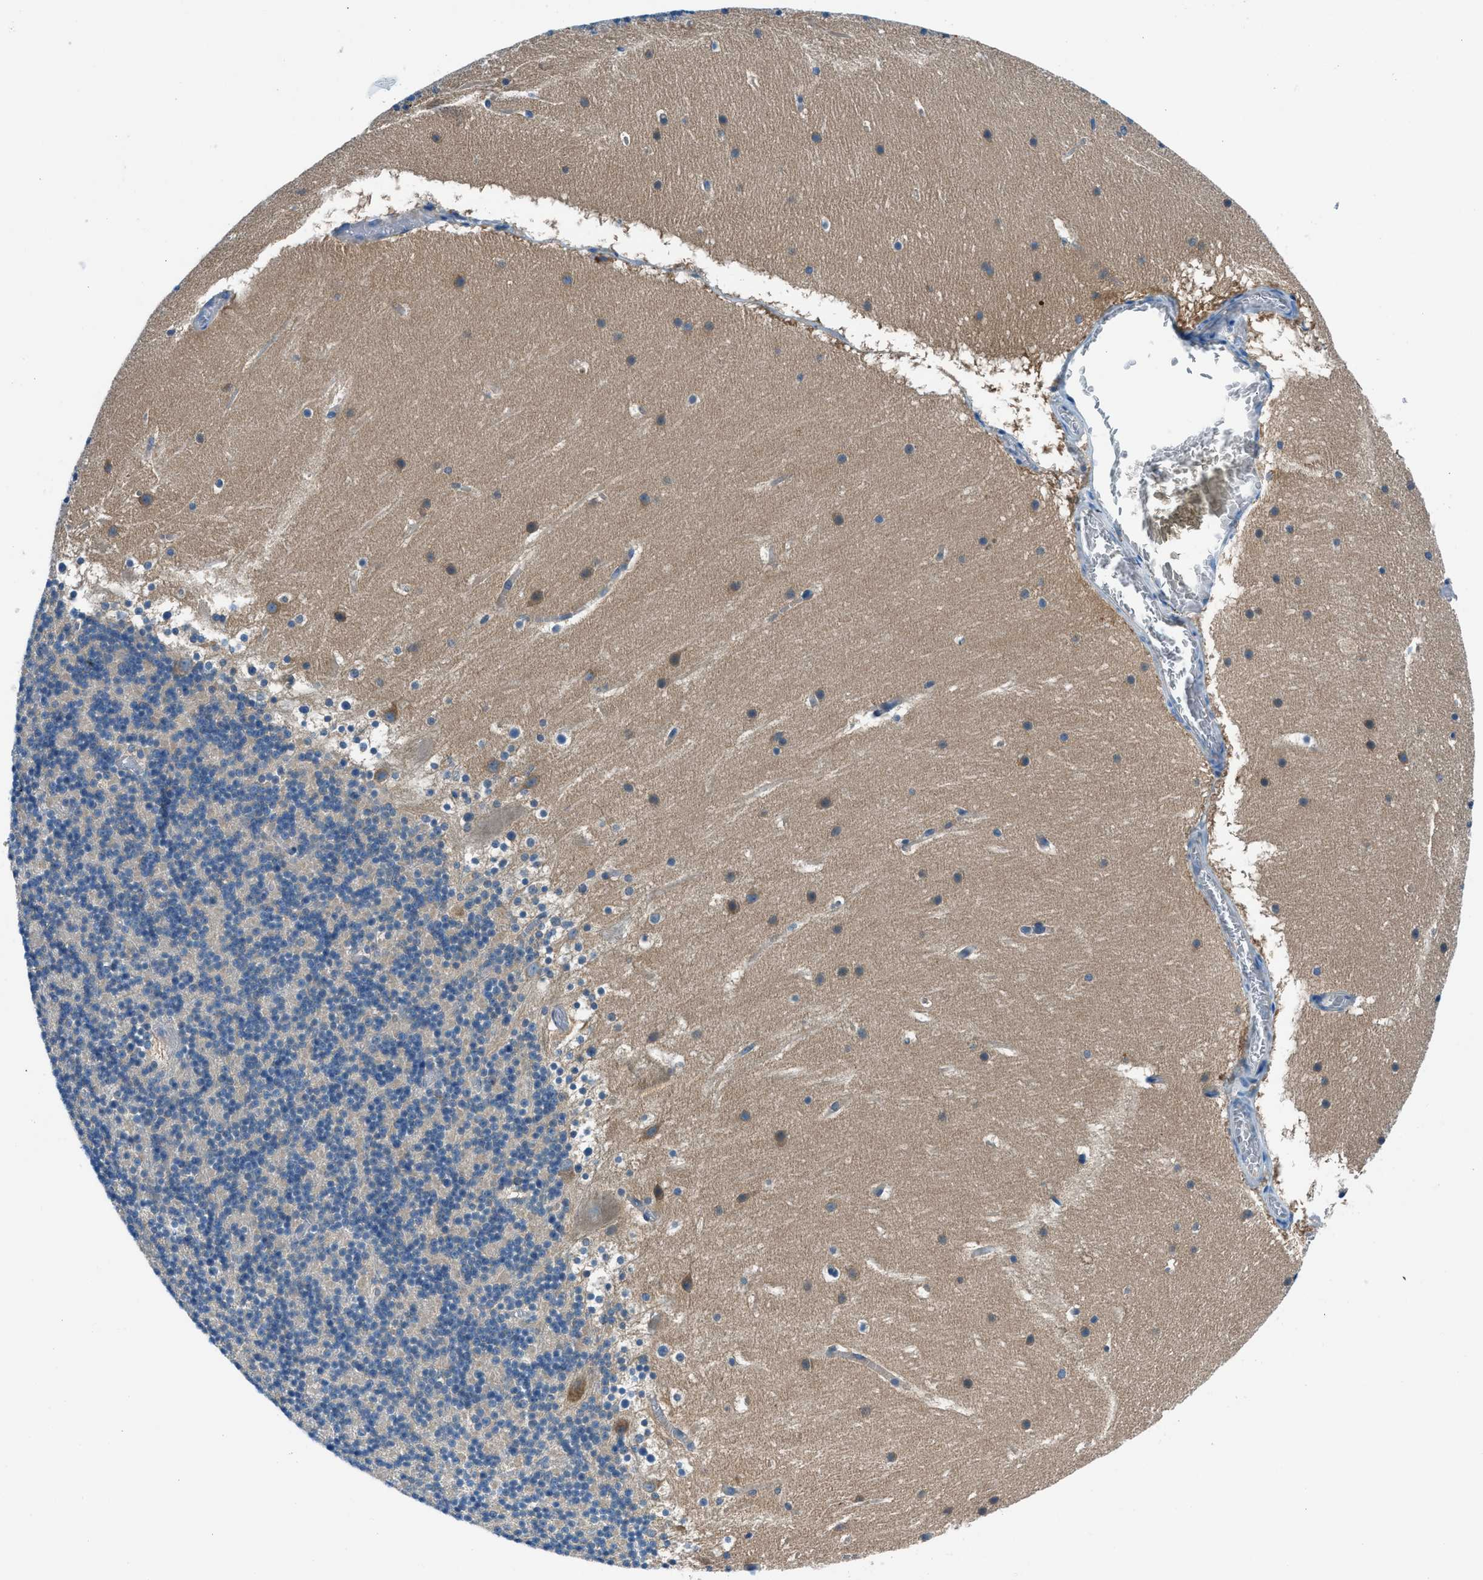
{"staining": {"intensity": "negative", "quantity": "none", "location": "none"}, "tissue": "cerebellum", "cell_type": "Cells in granular layer", "image_type": "normal", "snomed": [{"axis": "morphology", "description": "Normal tissue, NOS"}, {"axis": "topography", "description": "Cerebellum"}], "caption": "This is an immunohistochemistry image of unremarkable cerebellum. There is no positivity in cells in granular layer.", "gene": "SARS1", "patient": {"sex": "male", "age": 45}}